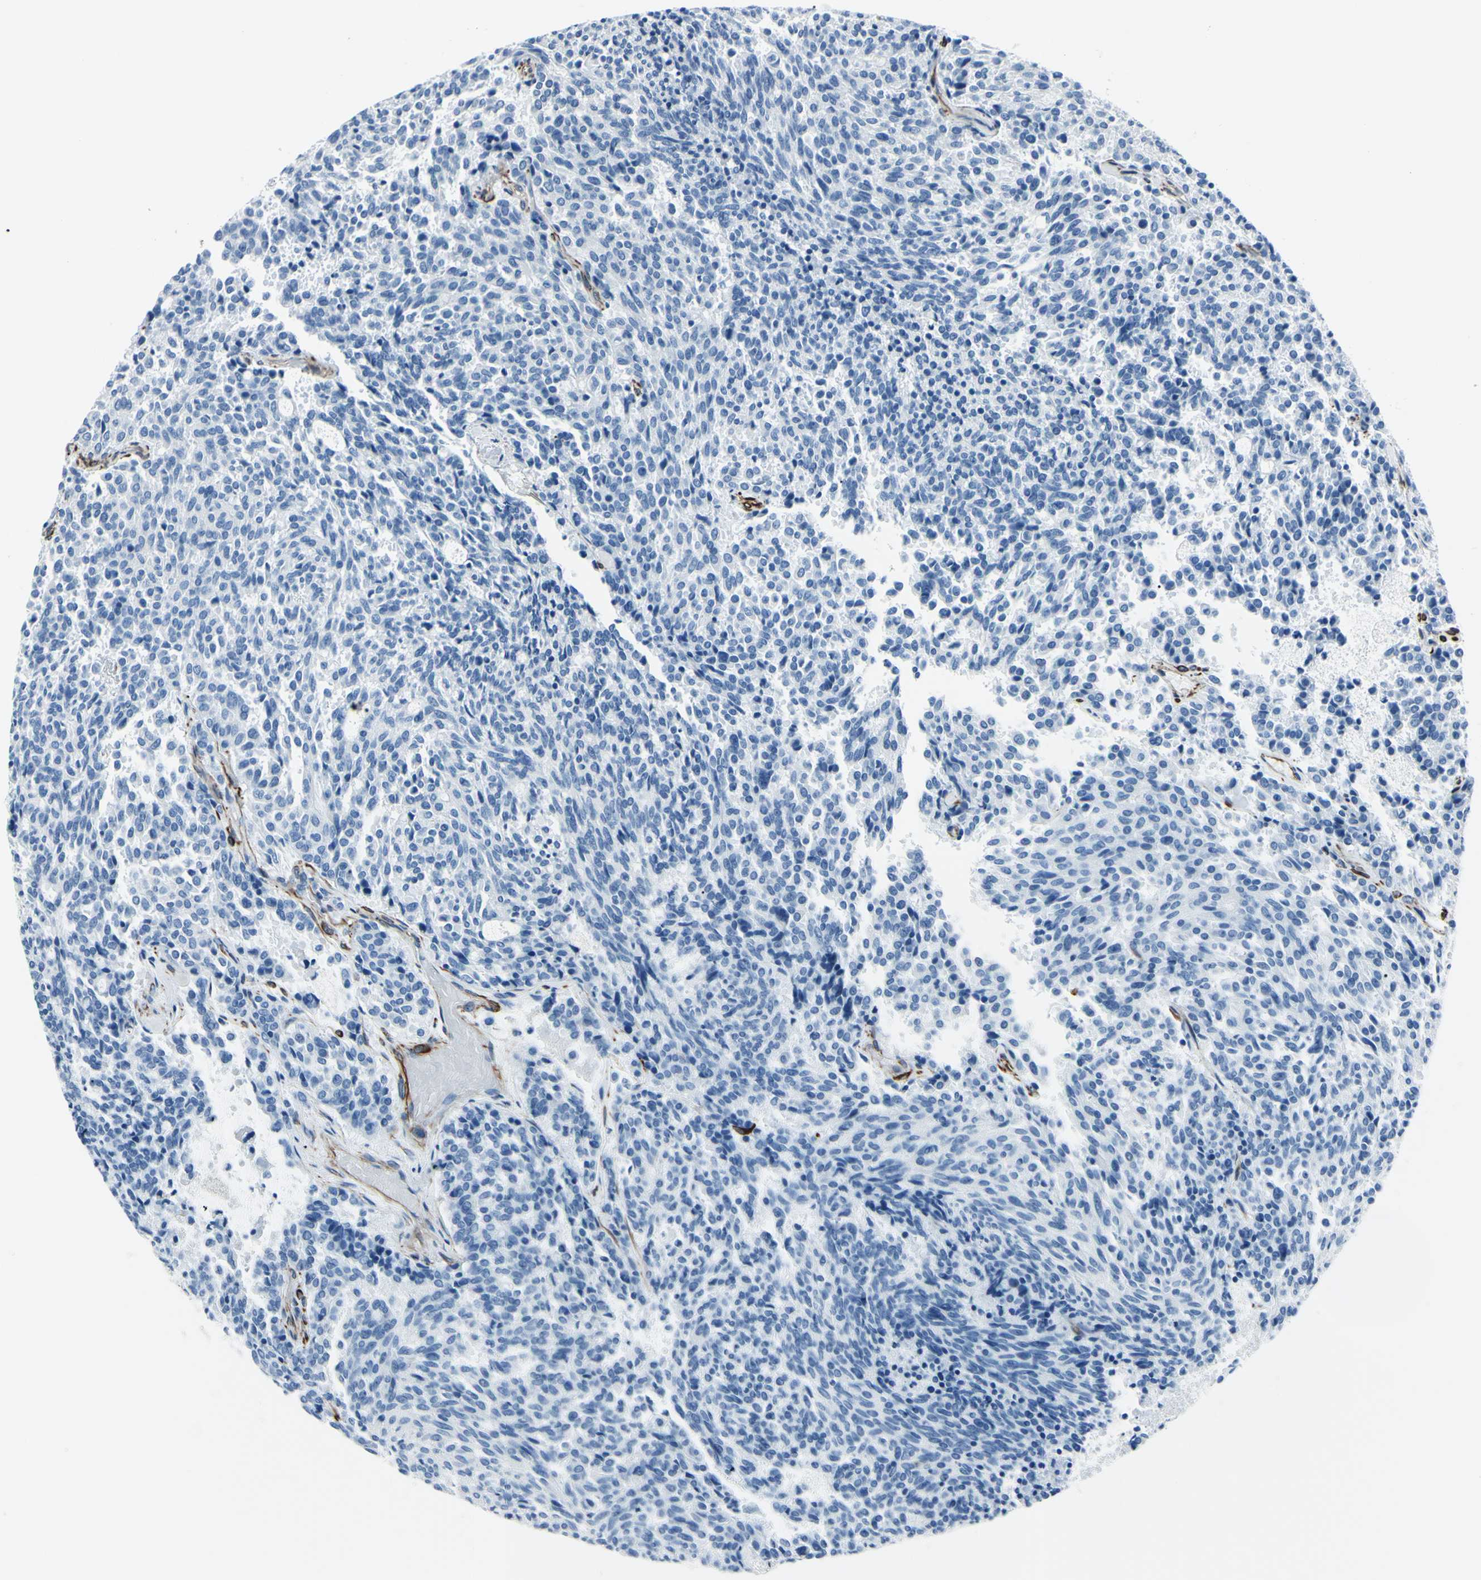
{"staining": {"intensity": "negative", "quantity": "none", "location": "none"}, "tissue": "carcinoid", "cell_type": "Tumor cells", "image_type": "cancer", "snomed": [{"axis": "morphology", "description": "Carcinoid, malignant, NOS"}, {"axis": "topography", "description": "Pancreas"}], "caption": "Immunohistochemistry (IHC) of human carcinoid (malignant) demonstrates no staining in tumor cells.", "gene": "PTH2R", "patient": {"sex": "female", "age": 54}}